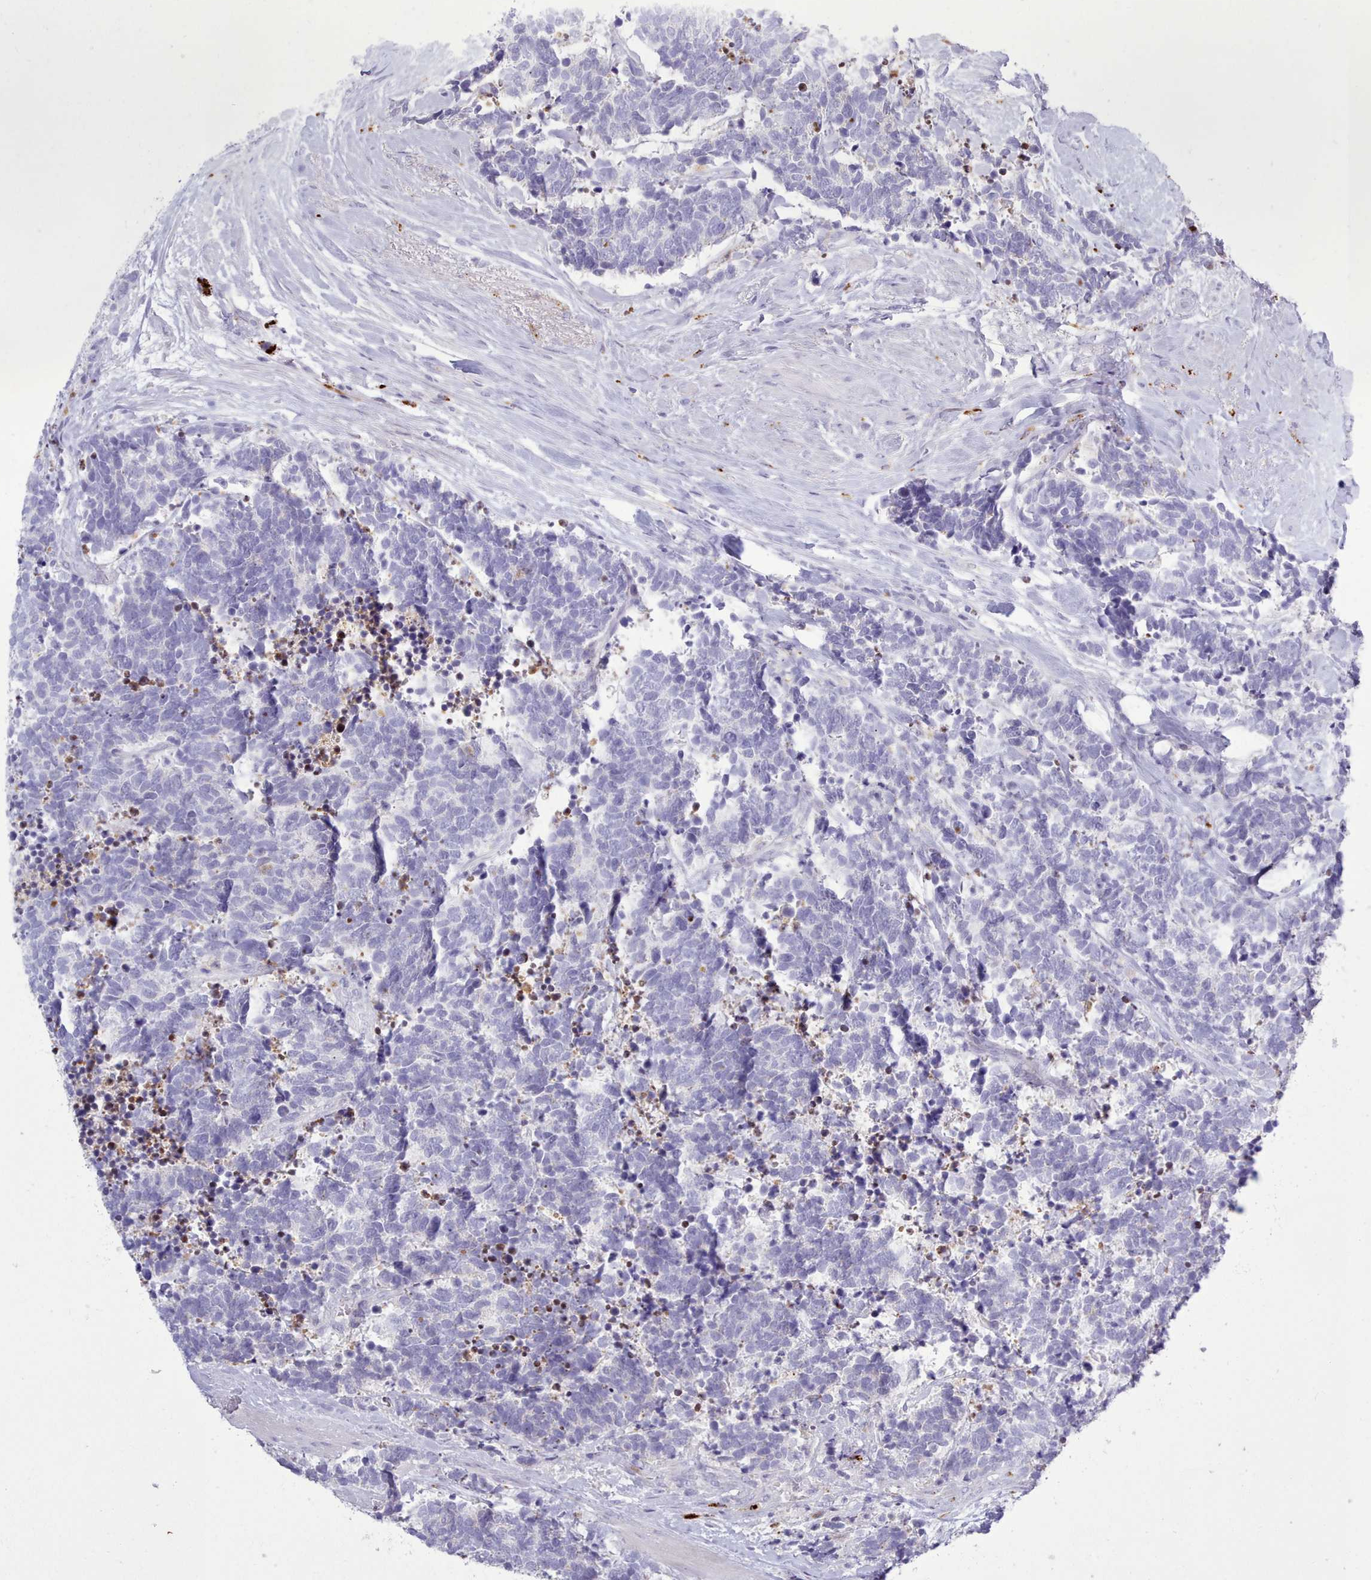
{"staining": {"intensity": "negative", "quantity": "none", "location": "none"}, "tissue": "carcinoid", "cell_type": "Tumor cells", "image_type": "cancer", "snomed": [{"axis": "morphology", "description": "Carcinoma, NOS"}, {"axis": "morphology", "description": "Carcinoid, malignant, NOS"}, {"axis": "topography", "description": "Prostate"}], "caption": "High power microscopy micrograph of an immunohistochemistry micrograph of carcinoid, revealing no significant staining in tumor cells.", "gene": "SRD5A1", "patient": {"sex": "male", "age": 57}}